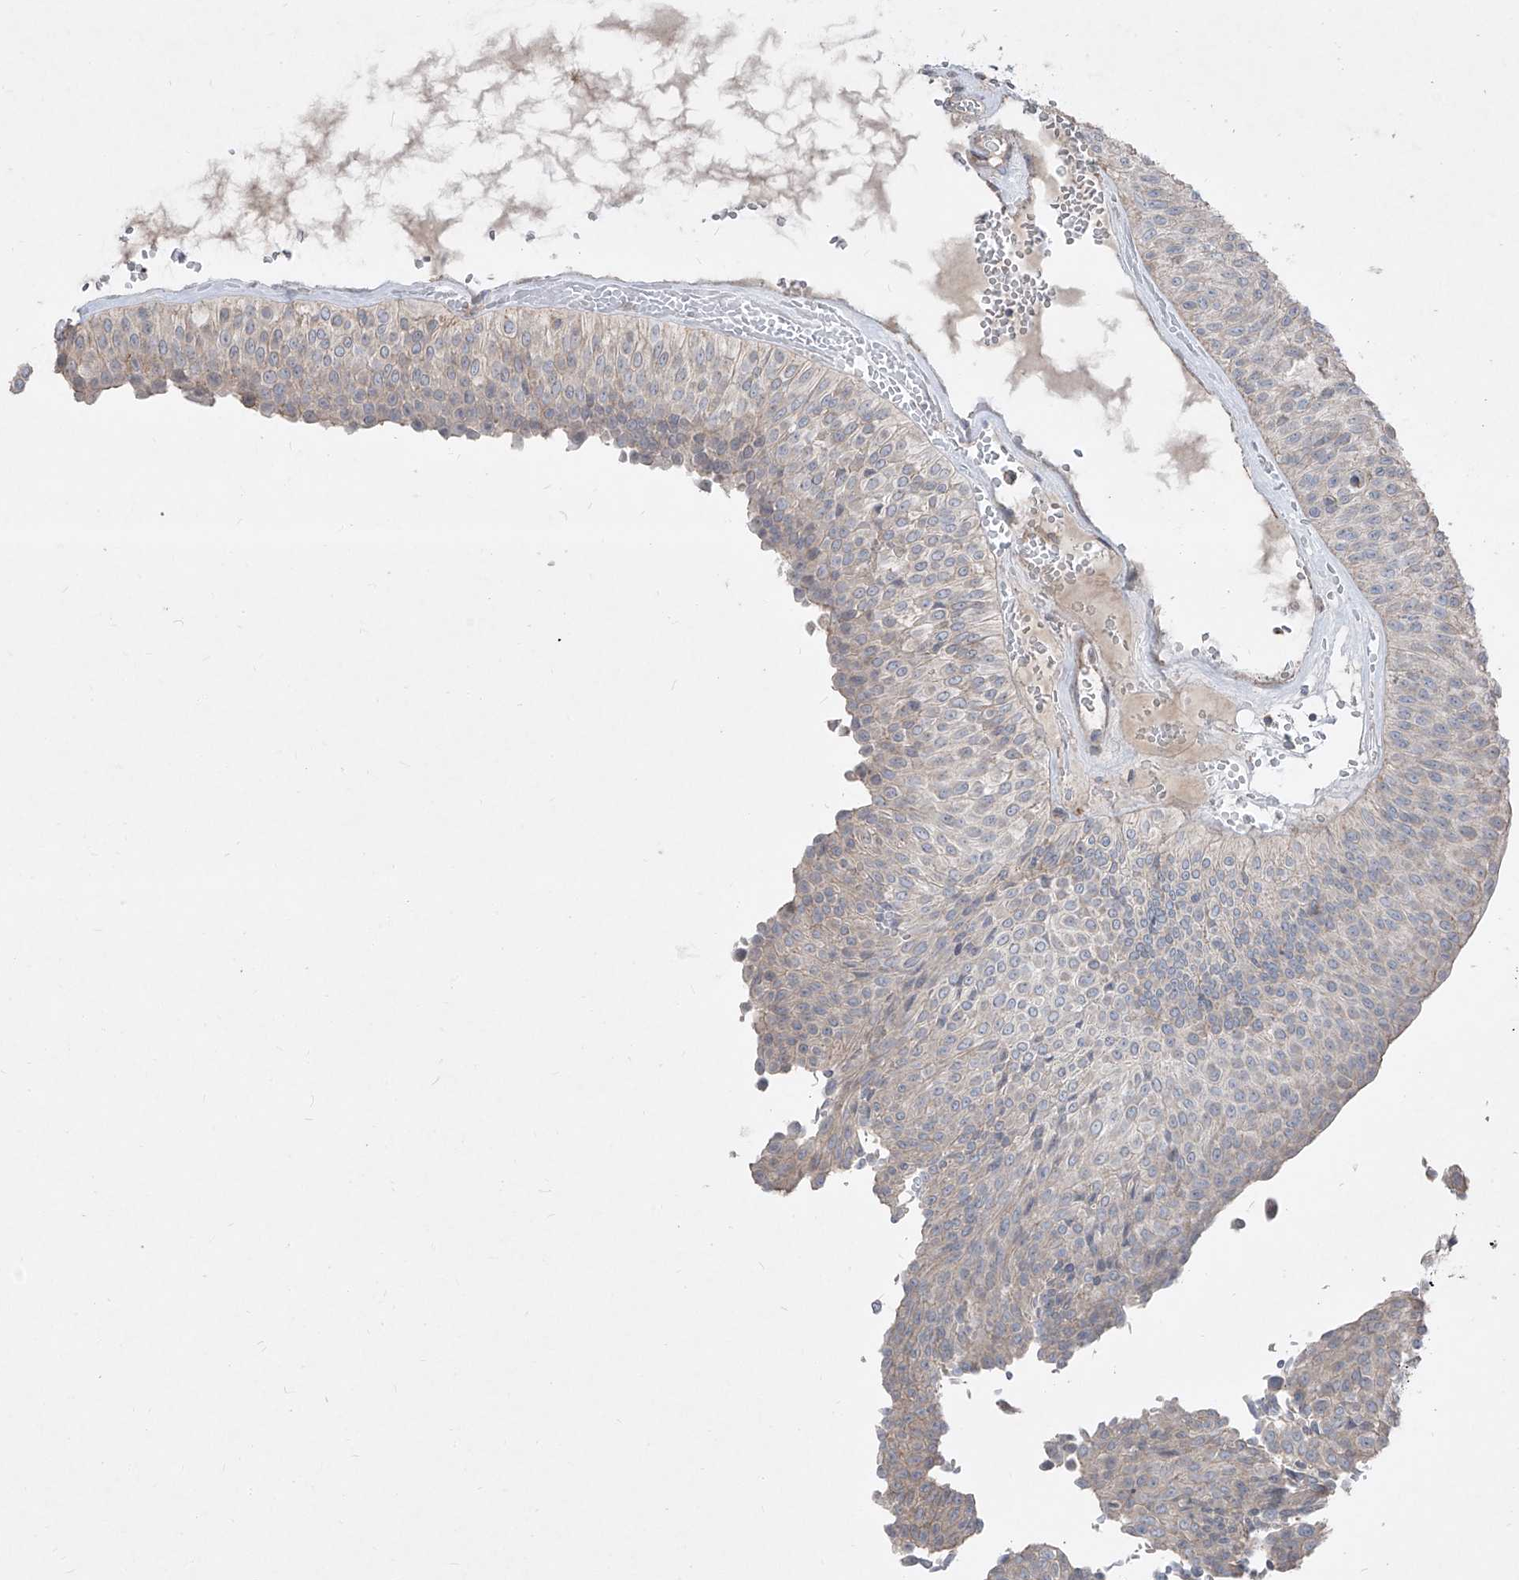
{"staining": {"intensity": "negative", "quantity": "none", "location": "none"}, "tissue": "urothelial cancer", "cell_type": "Tumor cells", "image_type": "cancer", "snomed": [{"axis": "morphology", "description": "Urothelial carcinoma, Low grade"}, {"axis": "topography", "description": "Urinary bladder"}], "caption": "A high-resolution micrograph shows IHC staining of urothelial cancer, which demonstrates no significant expression in tumor cells.", "gene": "UFD1", "patient": {"sex": "male", "age": 78}}